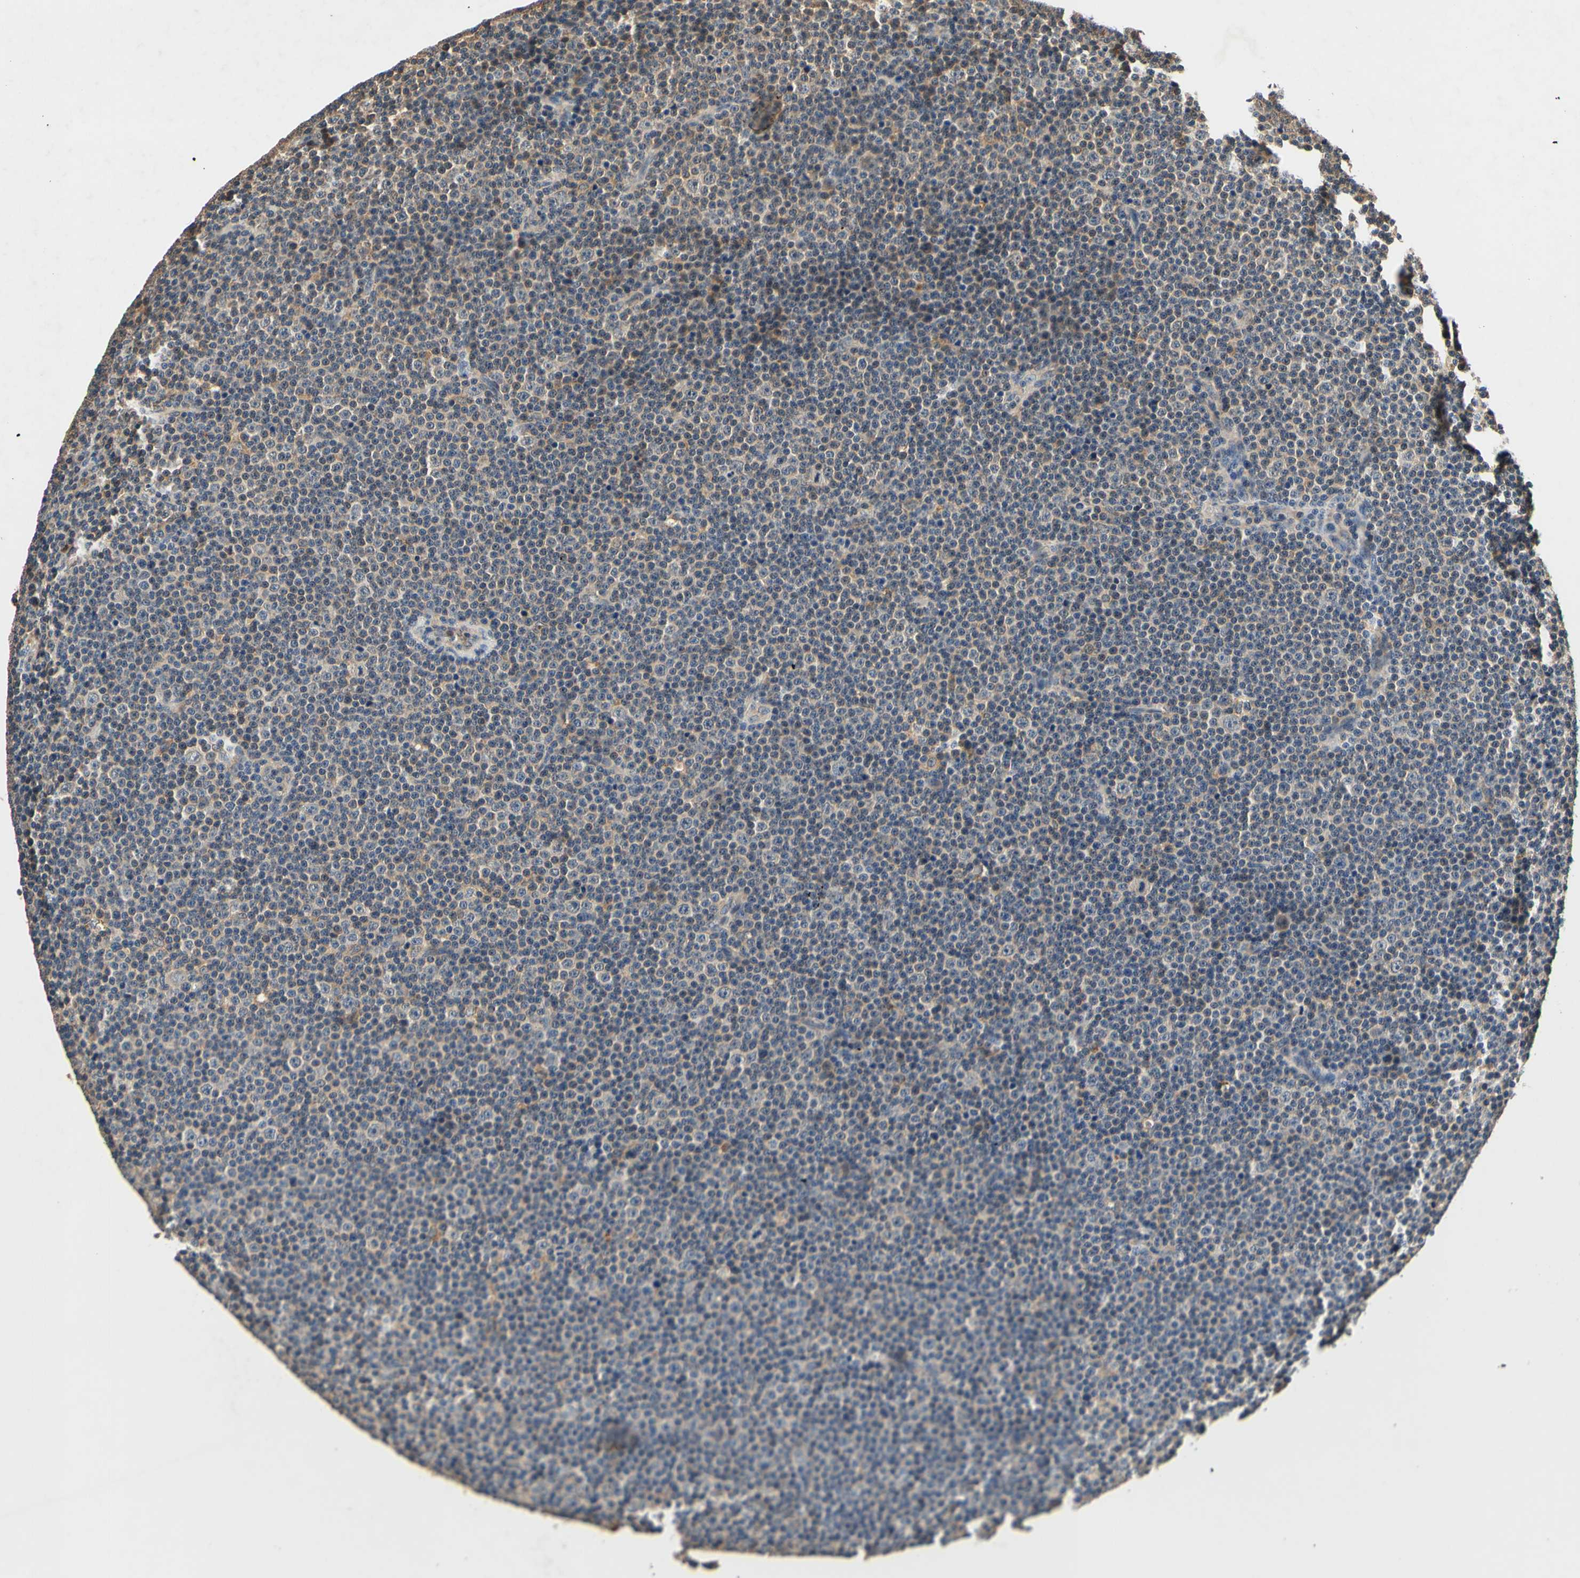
{"staining": {"intensity": "negative", "quantity": "none", "location": "none"}, "tissue": "lymphoma", "cell_type": "Tumor cells", "image_type": "cancer", "snomed": [{"axis": "morphology", "description": "Malignant lymphoma, non-Hodgkin's type, Low grade"}, {"axis": "topography", "description": "Lymph node"}], "caption": "This is an immunohistochemistry (IHC) histopathology image of human low-grade malignant lymphoma, non-Hodgkin's type. There is no positivity in tumor cells.", "gene": "PLA2G4A", "patient": {"sex": "female", "age": 67}}